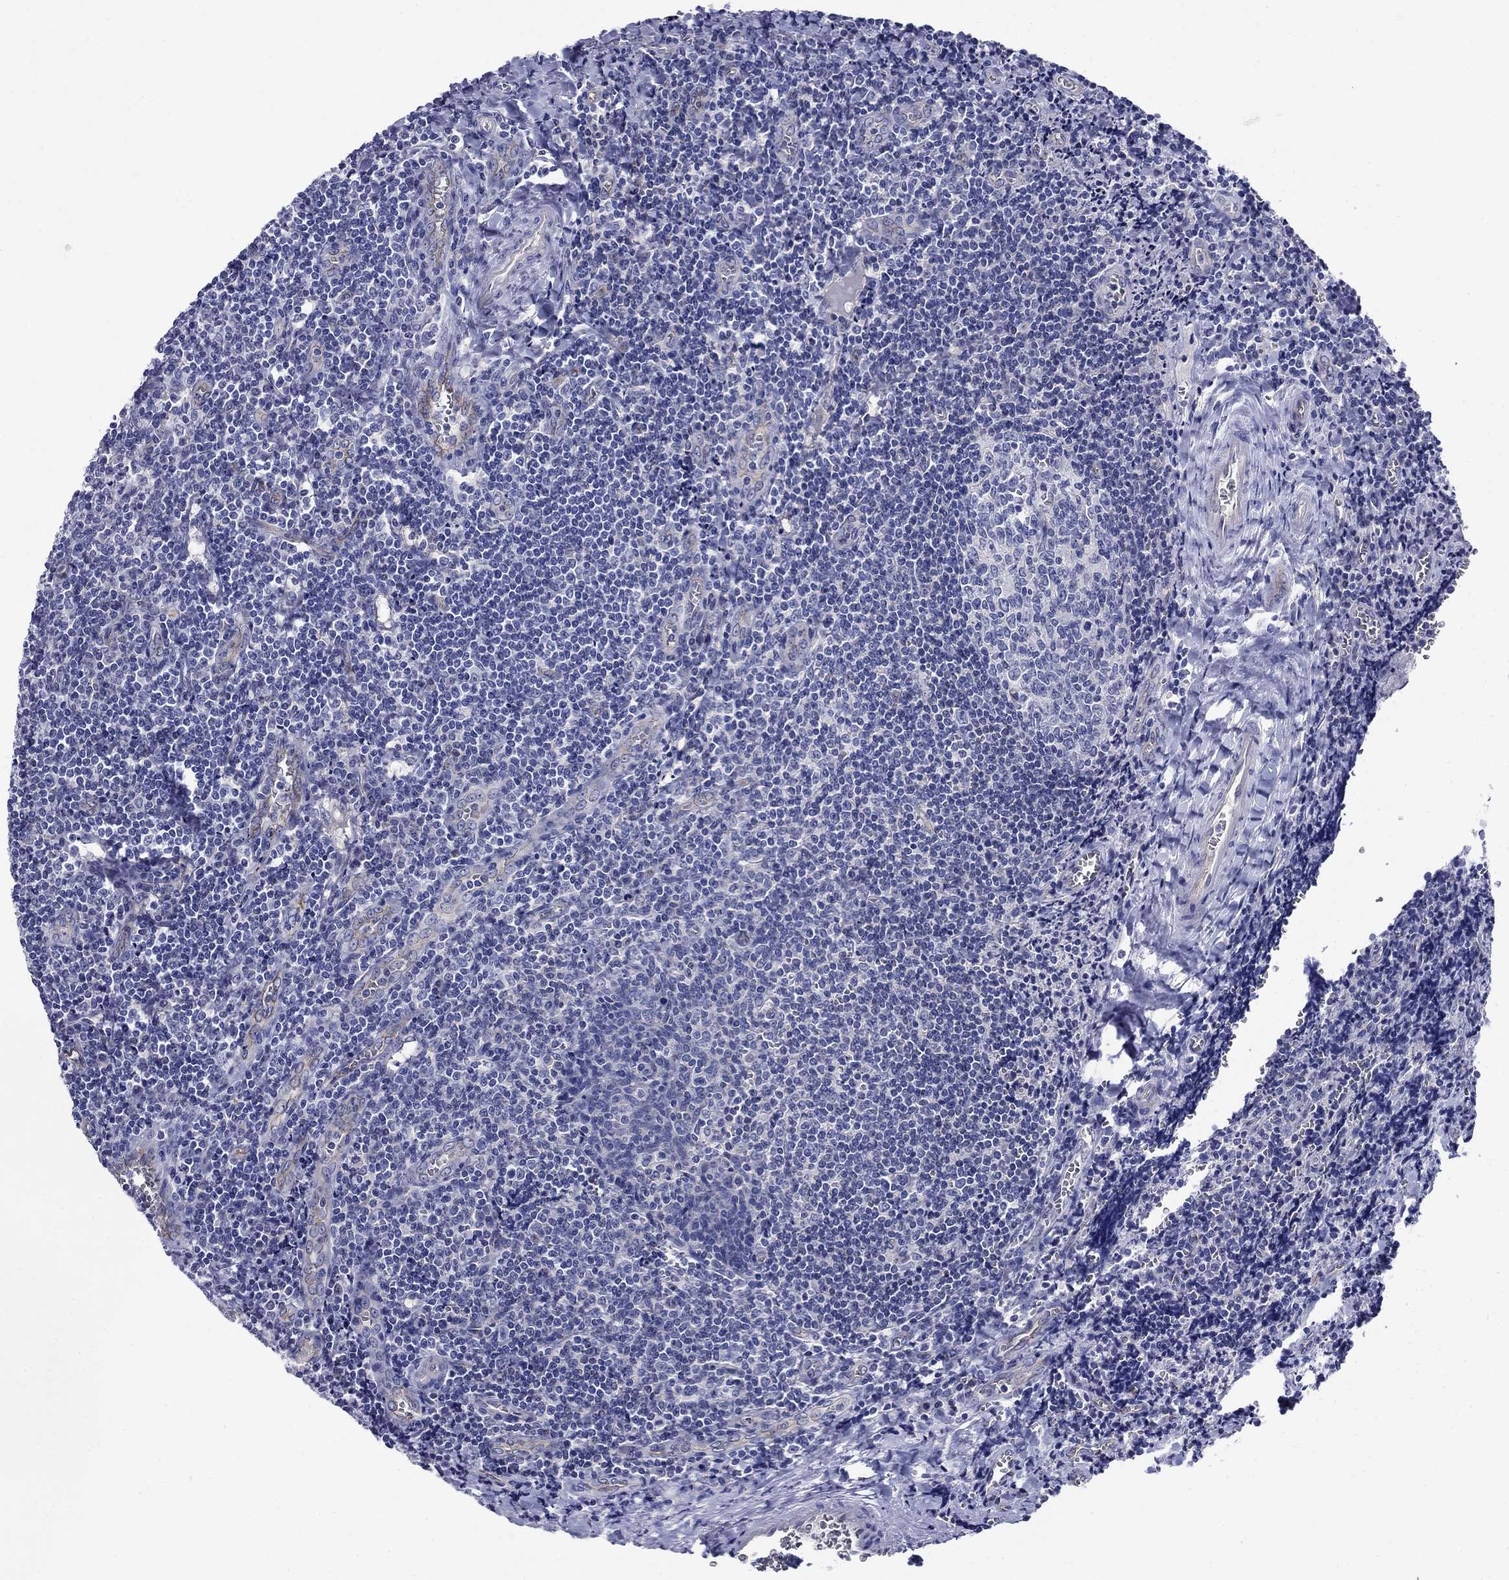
{"staining": {"intensity": "negative", "quantity": "none", "location": "none"}, "tissue": "tonsil", "cell_type": "Germinal center cells", "image_type": "normal", "snomed": [{"axis": "morphology", "description": "Normal tissue, NOS"}, {"axis": "morphology", "description": "Inflammation, NOS"}, {"axis": "topography", "description": "Tonsil"}], "caption": "The photomicrograph exhibits no significant positivity in germinal center cells of tonsil. Brightfield microscopy of IHC stained with DAB (3,3'-diaminobenzidine) (brown) and hematoxylin (blue), captured at high magnification.", "gene": "SMCP", "patient": {"sex": "female", "age": 31}}